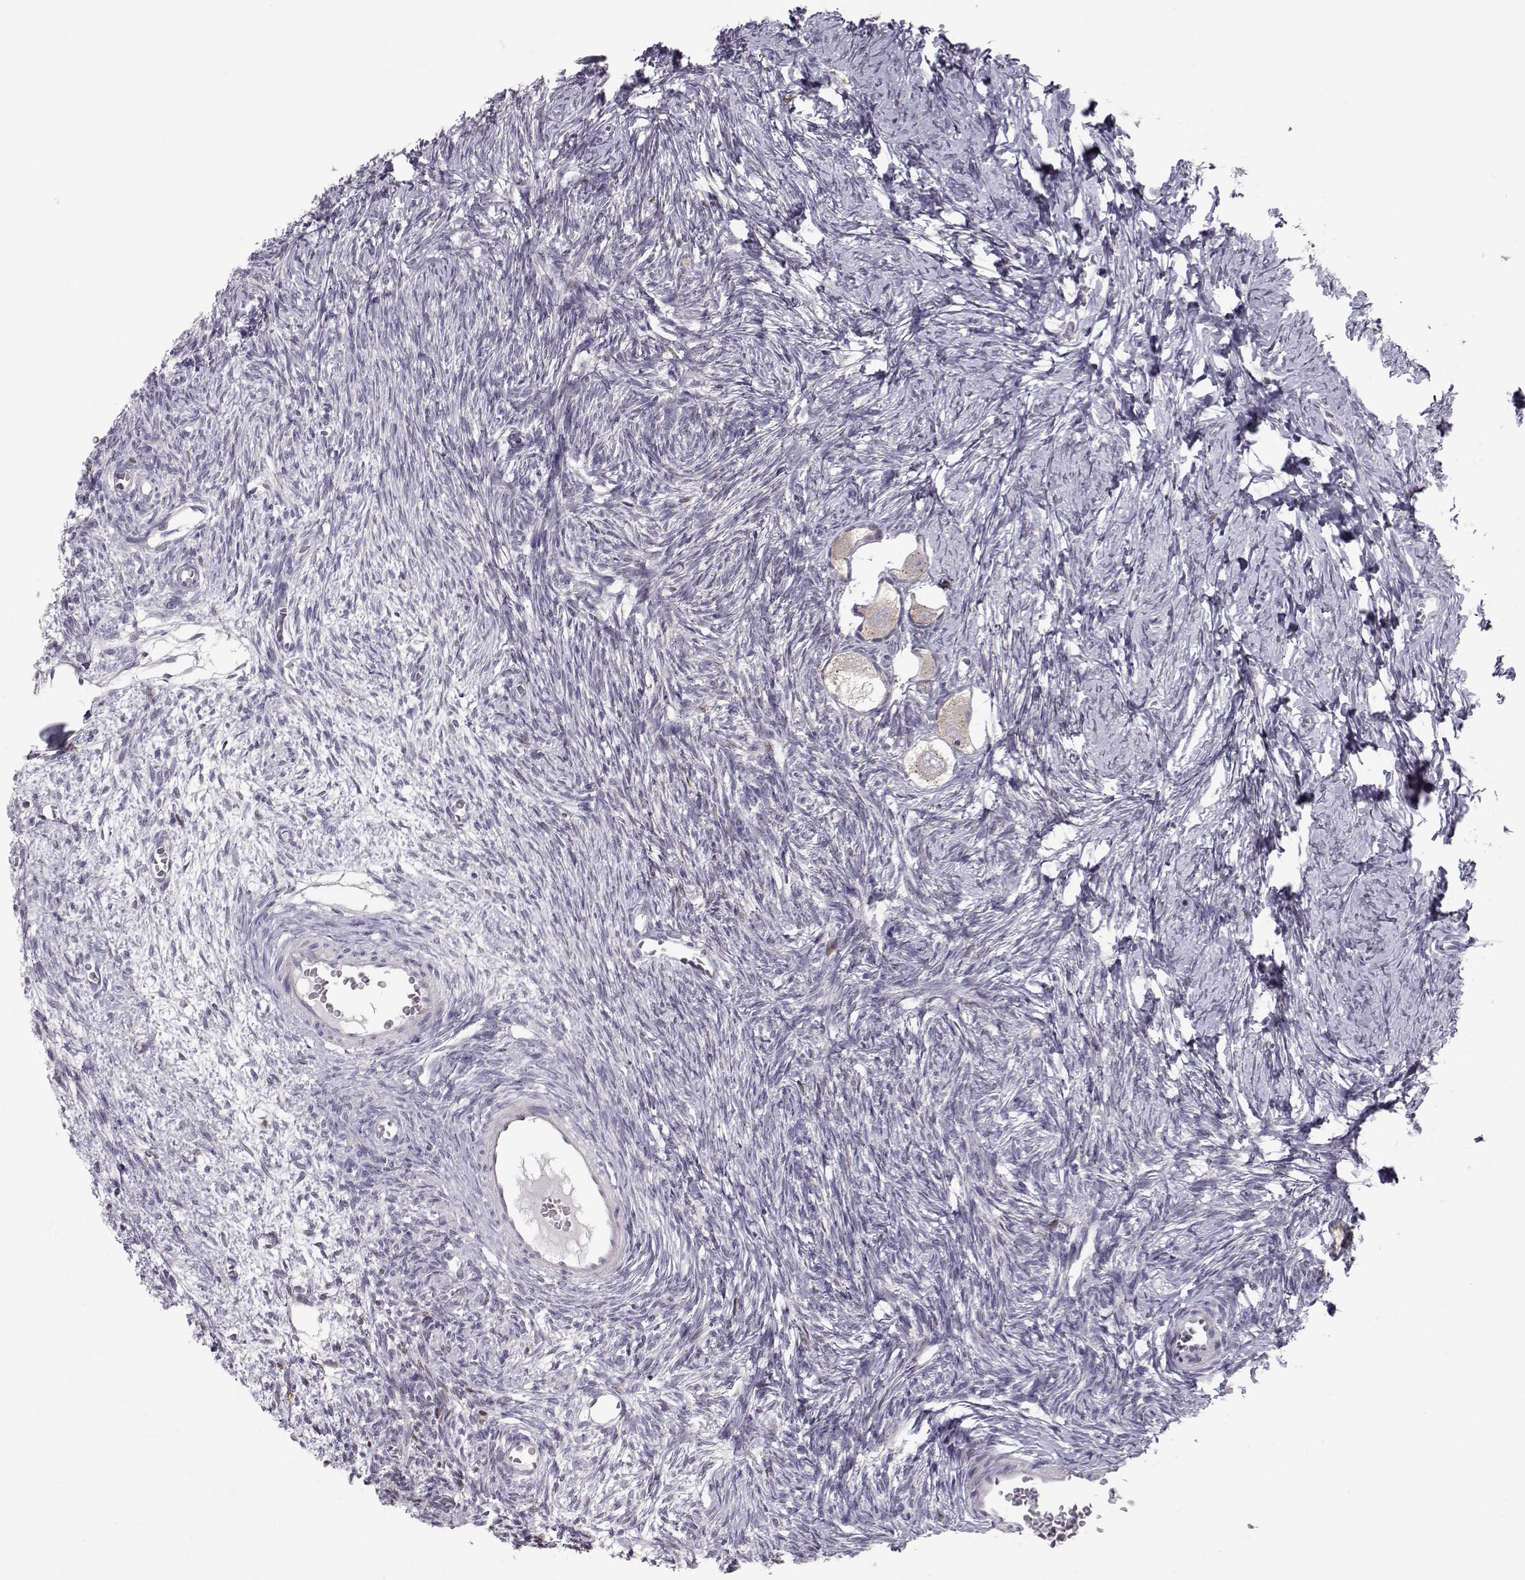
{"staining": {"intensity": "negative", "quantity": "none", "location": "none"}, "tissue": "ovary", "cell_type": "Follicle cells", "image_type": "normal", "snomed": [{"axis": "morphology", "description": "Normal tissue, NOS"}, {"axis": "topography", "description": "Ovary"}], "caption": "The micrograph displays no significant staining in follicle cells of ovary. (Brightfield microscopy of DAB immunohistochemistry at high magnification).", "gene": "NPVF", "patient": {"sex": "female", "age": 27}}